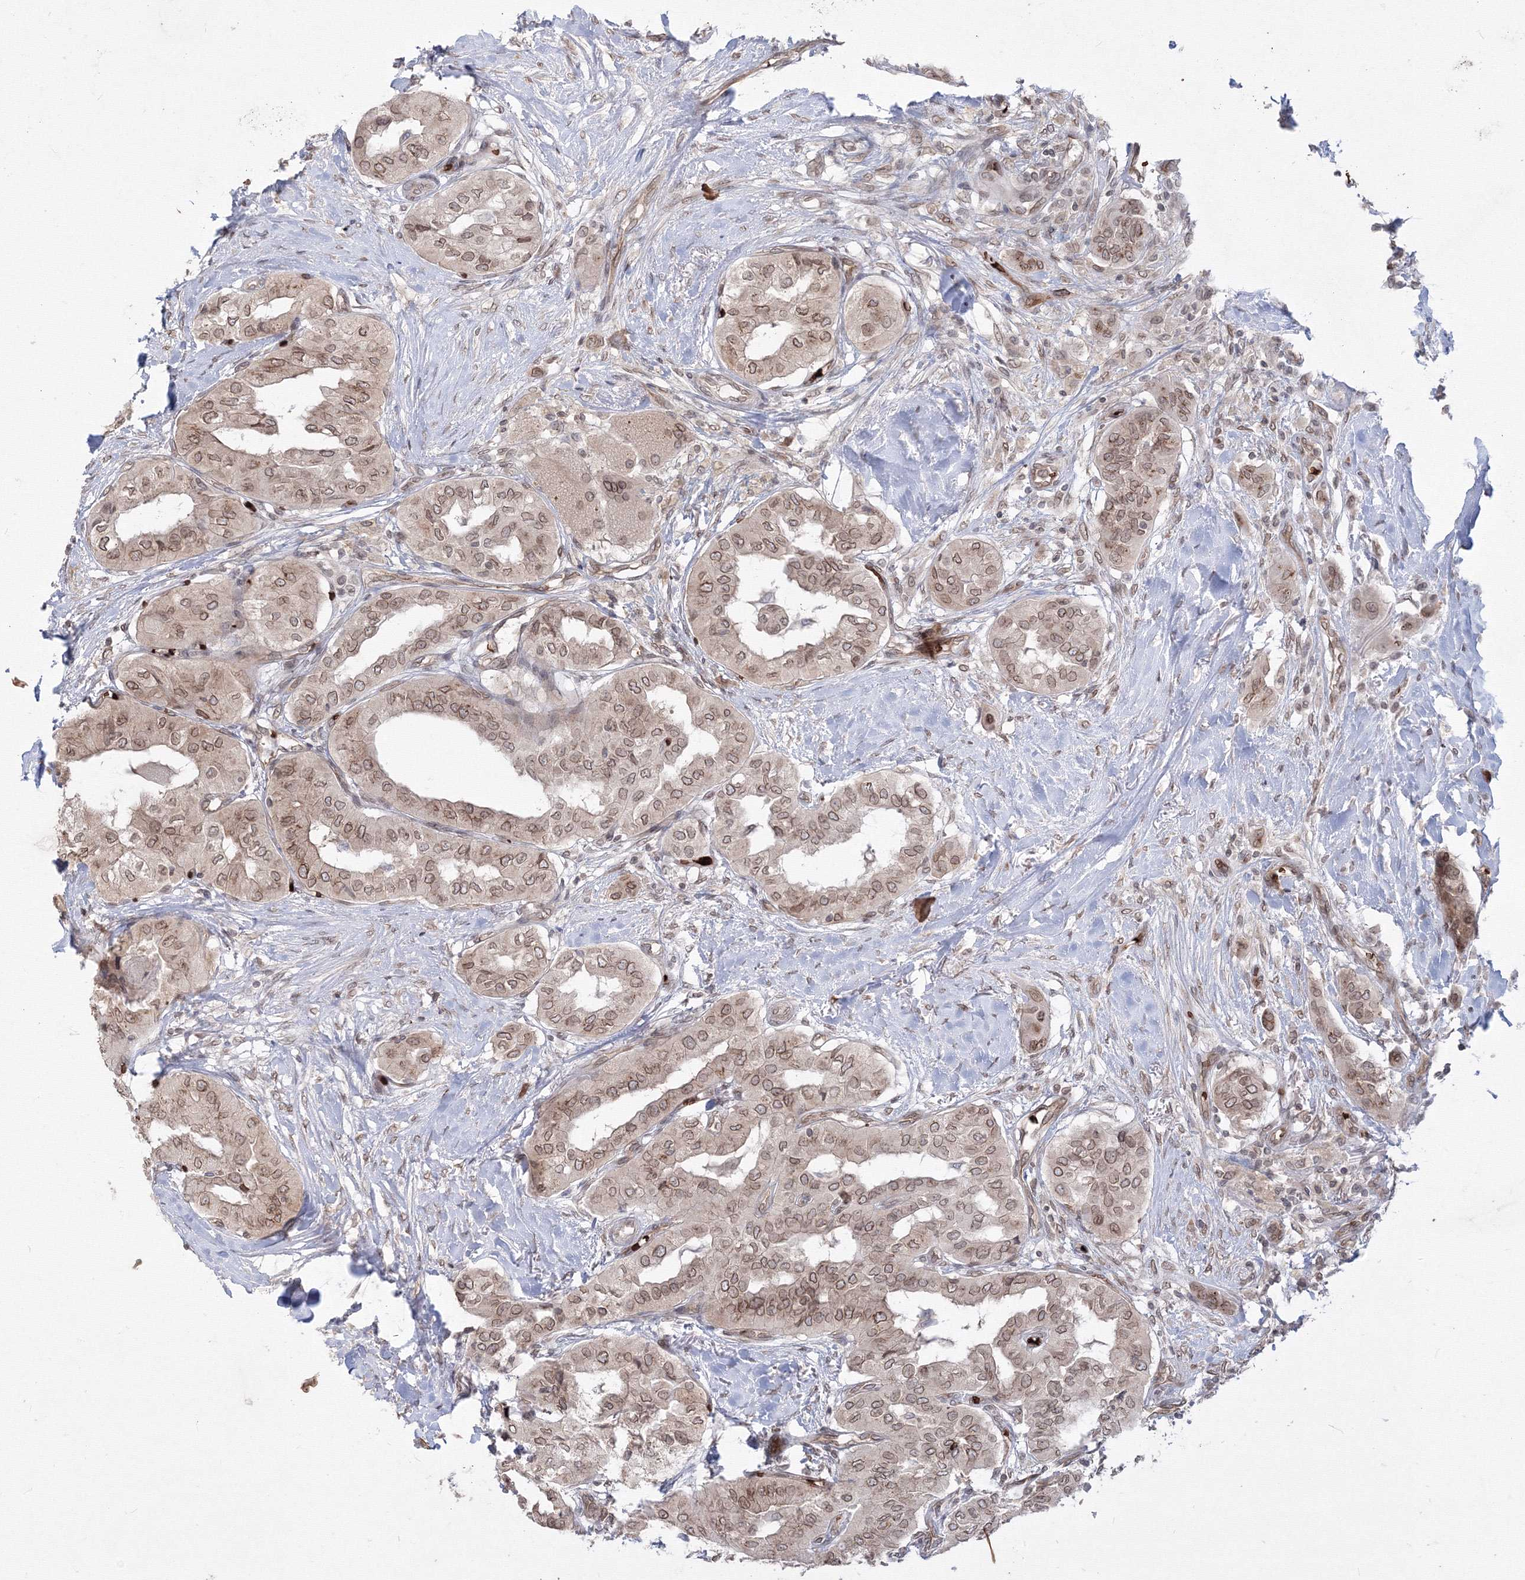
{"staining": {"intensity": "moderate", "quantity": ">75%", "location": "cytoplasmic/membranous,nuclear"}, "tissue": "thyroid cancer", "cell_type": "Tumor cells", "image_type": "cancer", "snomed": [{"axis": "morphology", "description": "Papillary adenocarcinoma, NOS"}, {"axis": "topography", "description": "Thyroid gland"}], "caption": "An image of human thyroid cancer stained for a protein shows moderate cytoplasmic/membranous and nuclear brown staining in tumor cells.", "gene": "DNAJB2", "patient": {"sex": "female", "age": 59}}